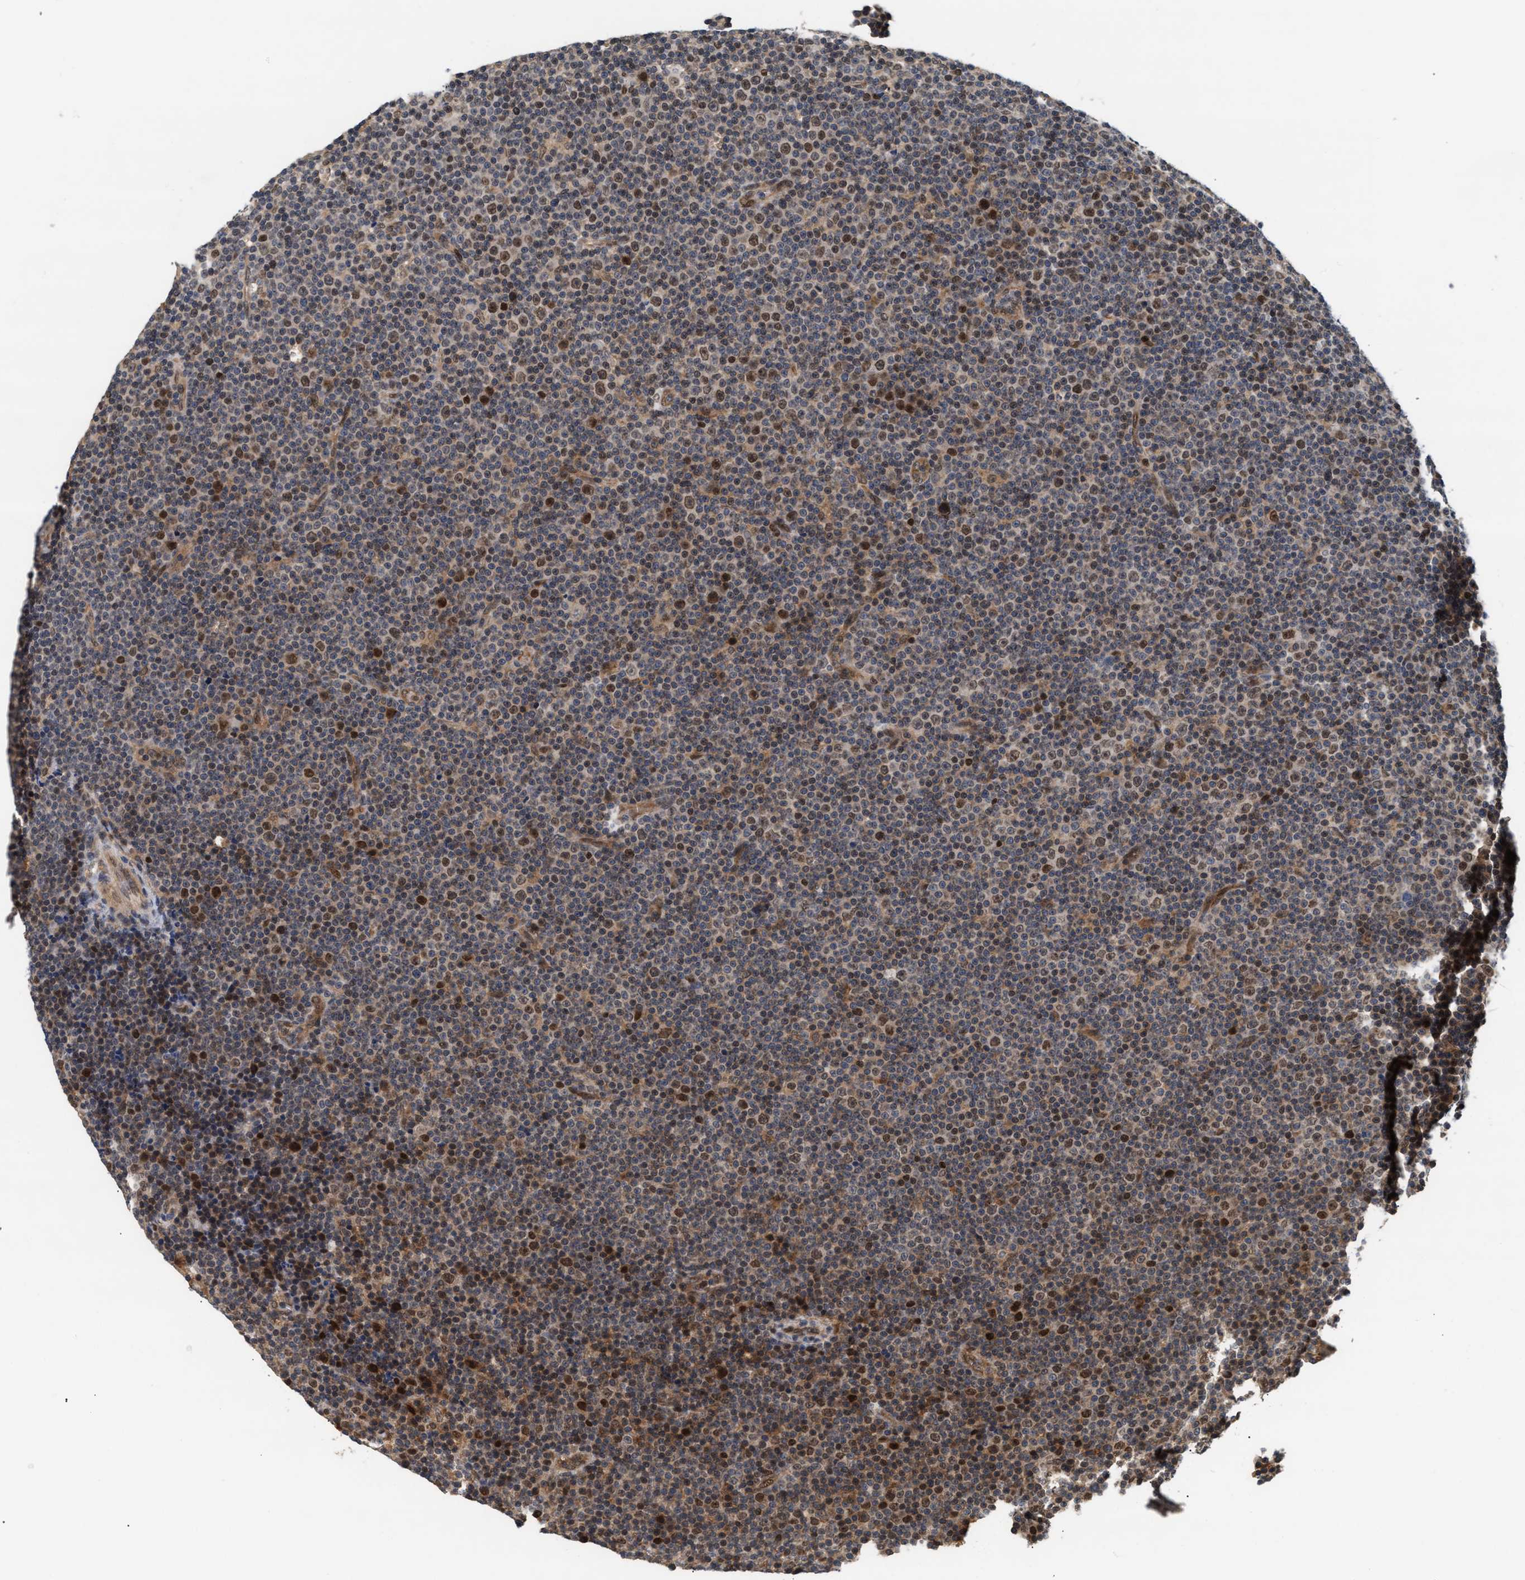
{"staining": {"intensity": "moderate", "quantity": "25%-75%", "location": "nuclear"}, "tissue": "lymphoma", "cell_type": "Tumor cells", "image_type": "cancer", "snomed": [{"axis": "morphology", "description": "Malignant lymphoma, non-Hodgkin's type, Low grade"}, {"axis": "topography", "description": "Lymph node"}], "caption": "Immunohistochemistry image of neoplastic tissue: human malignant lymphoma, non-Hodgkin's type (low-grade) stained using immunohistochemistry demonstrates medium levels of moderate protein expression localized specifically in the nuclear of tumor cells, appearing as a nuclear brown color.", "gene": "ABHD5", "patient": {"sex": "female", "age": 67}}